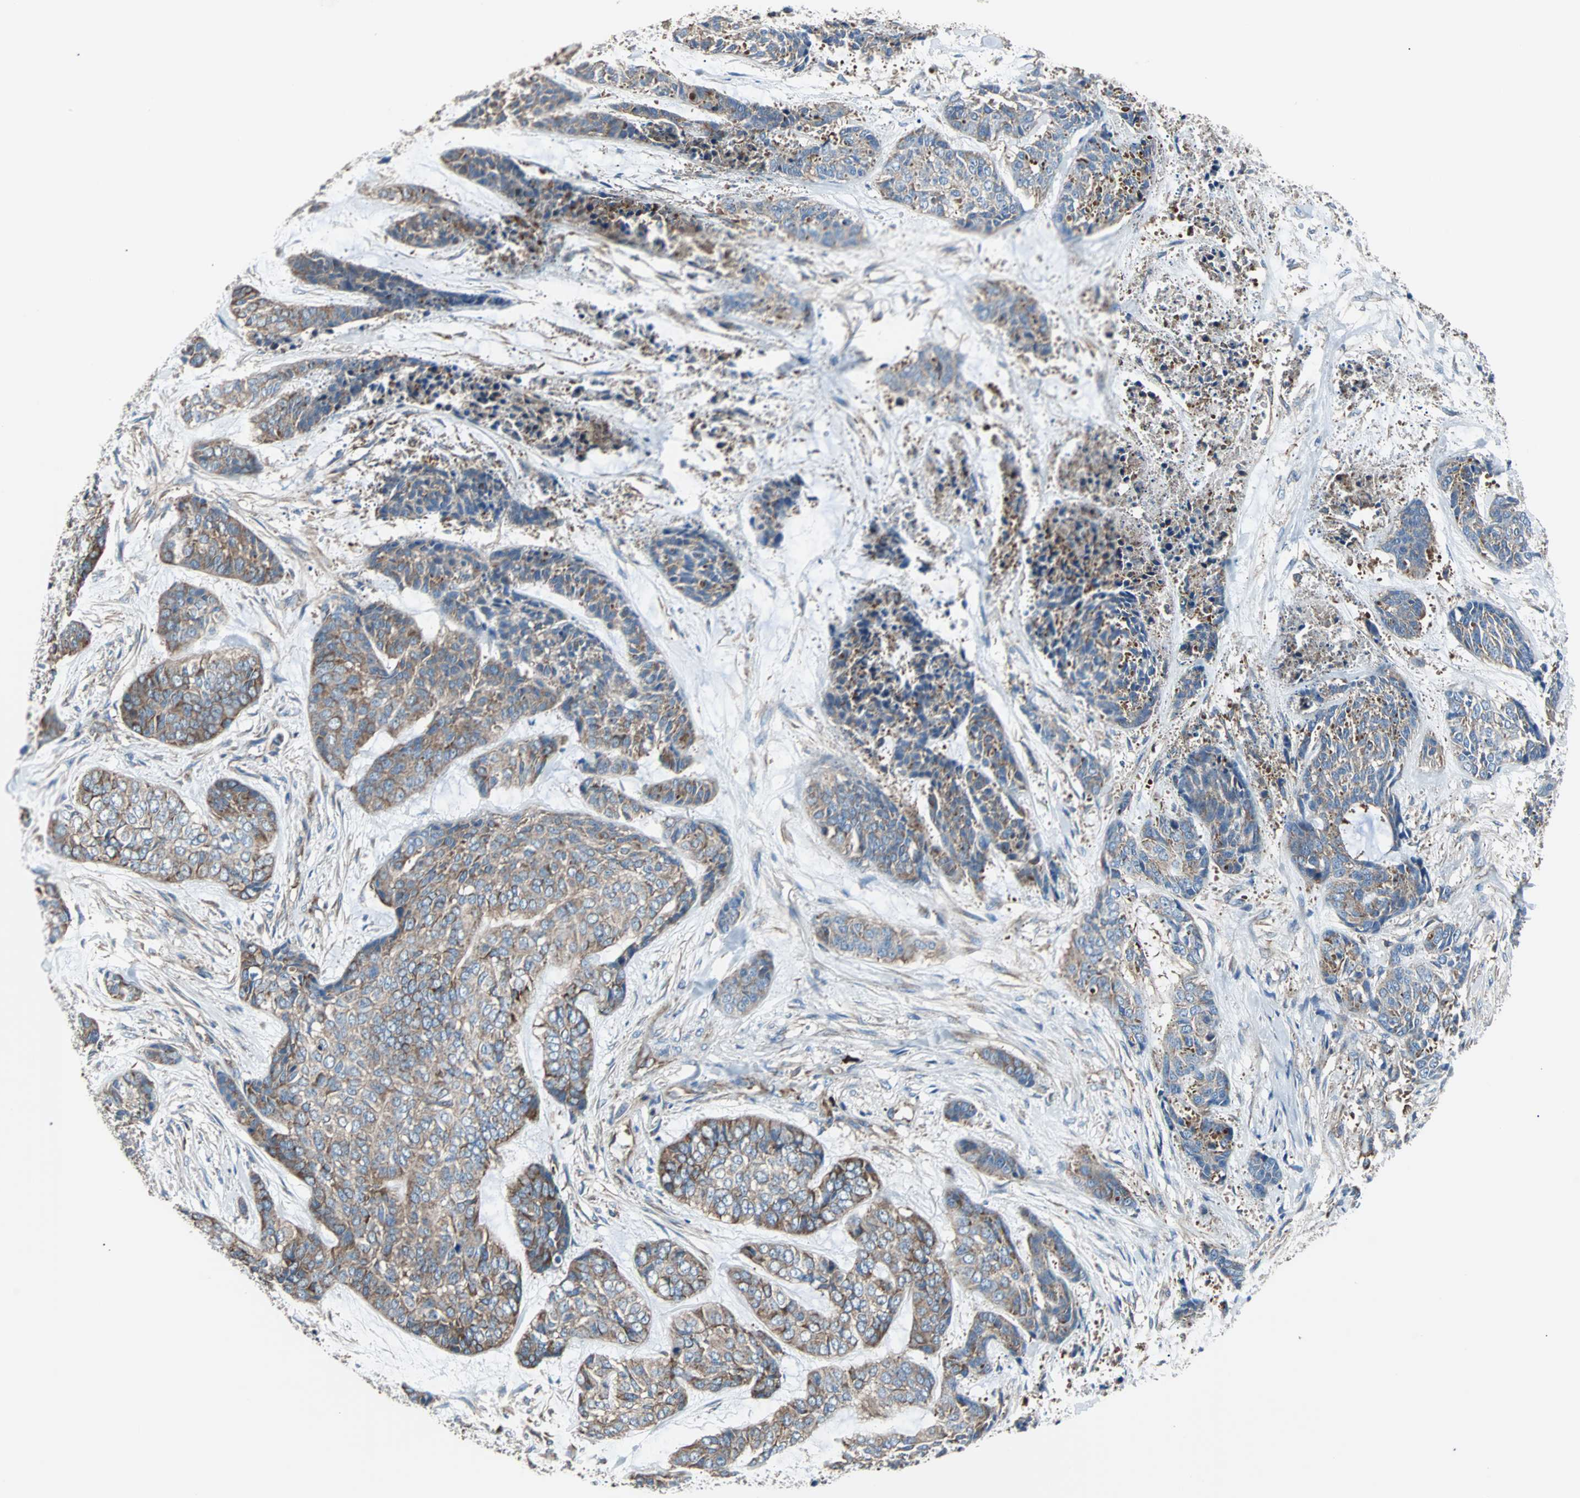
{"staining": {"intensity": "weak", "quantity": ">75%", "location": "cytoplasmic/membranous"}, "tissue": "skin cancer", "cell_type": "Tumor cells", "image_type": "cancer", "snomed": [{"axis": "morphology", "description": "Basal cell carcinoma"}, {"axis": "topography", "description": "Skin"}], "caption": "DAB (3,3'-diaminobenzidine) immunohistochemical staining of skin cancer displays weak cytoplasmic/membranous protein staining in about >75% of tumor cells. The staining was performed using DAB (3,3'-diaminobenzidine) to visualize the protein expression in brown, while the nuclei were stained in blue with hematoxylin (Magnification: 20x).", "gene": "PLCG2", "patient": {"sex": "female", "age": 64}}